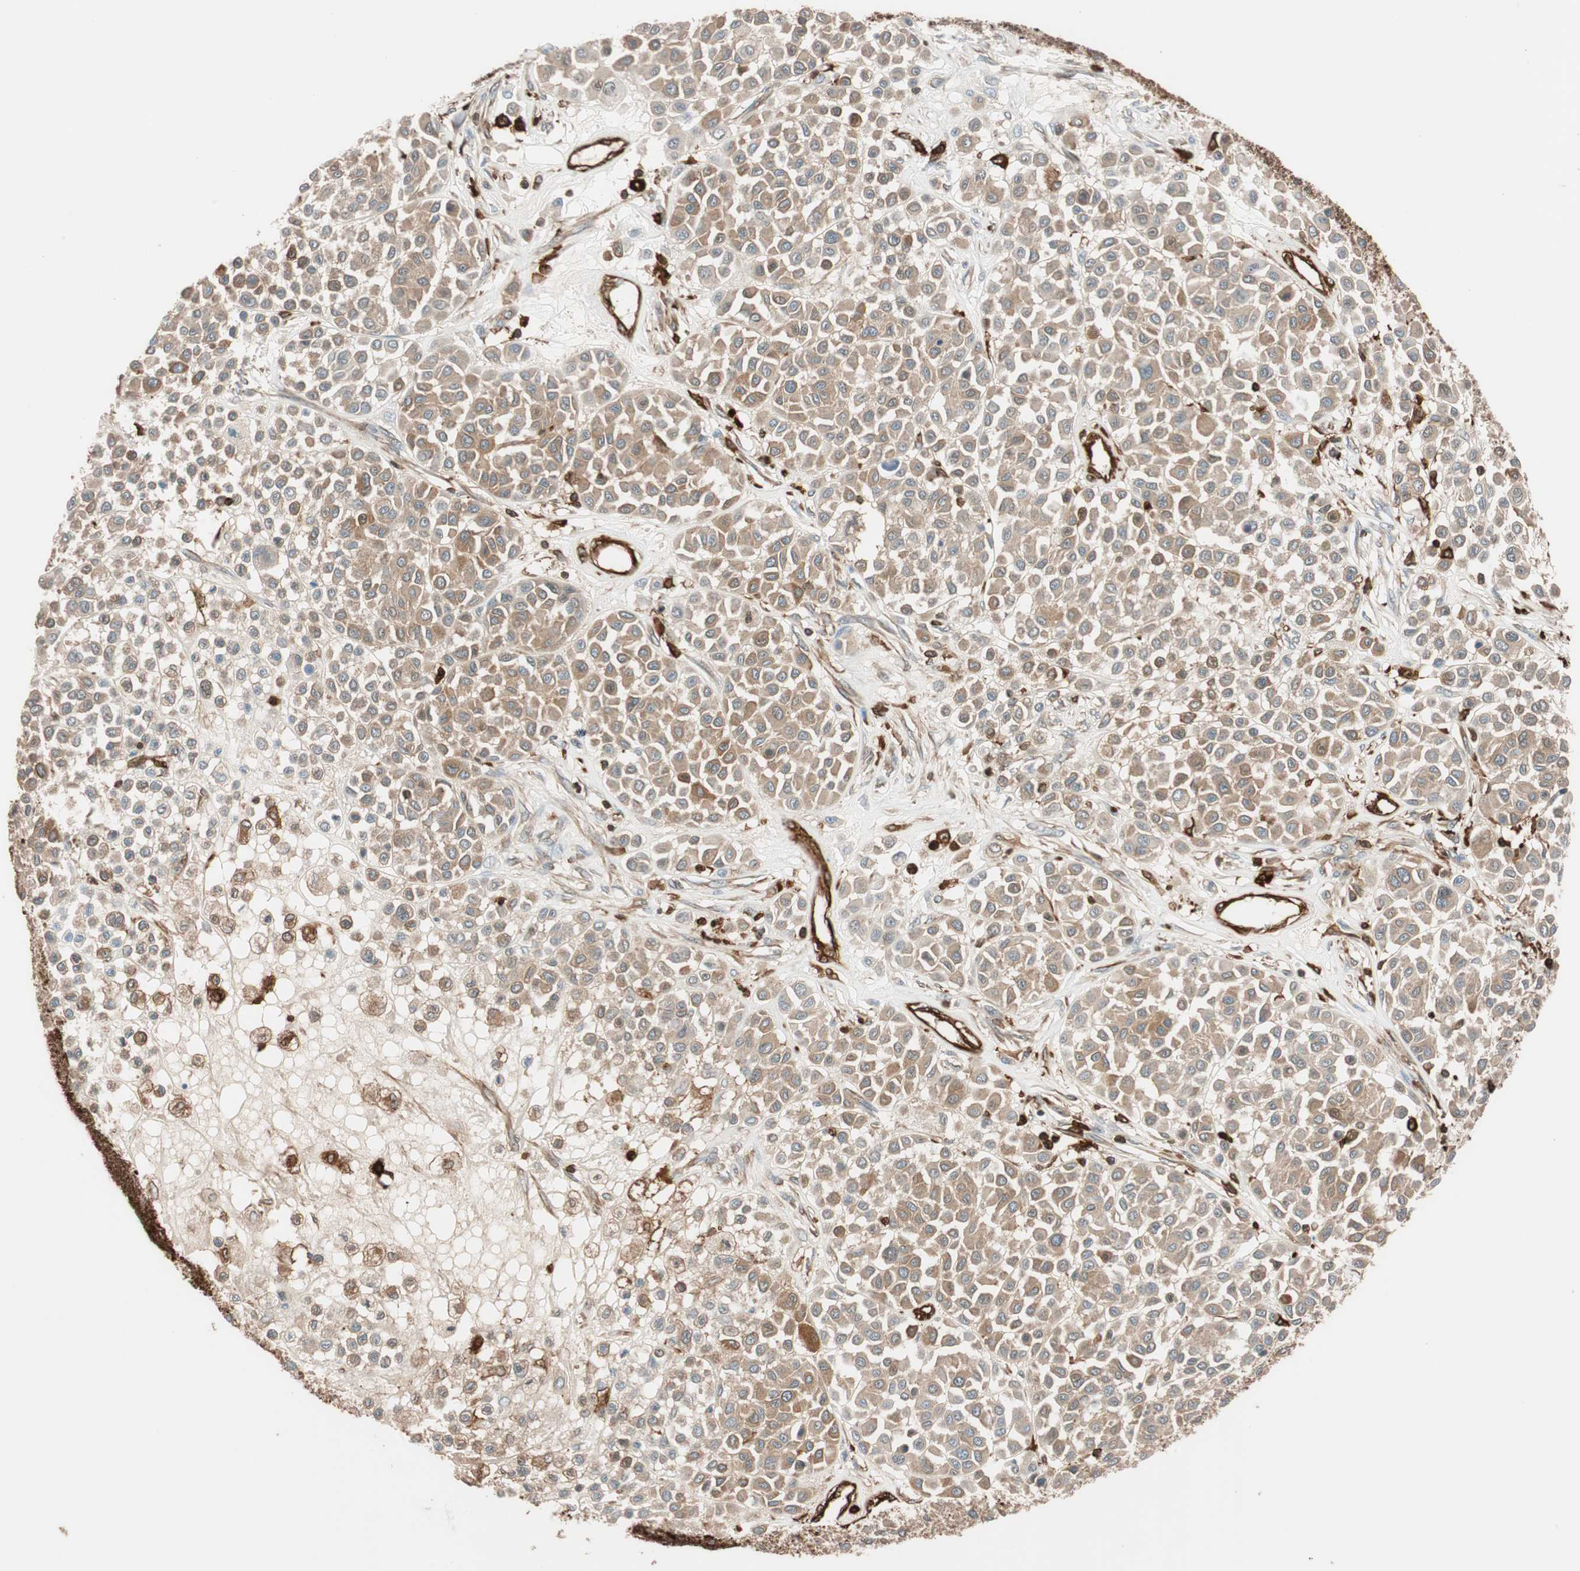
{"staining": {"intensity": "moderate", "quantity": ">75%", "location": "cytoplasmic/membranous"}, "tissue": "melanoma", "cell_type": "Tumor cells", "image_type": "cancer", "snomed": [{"axis": "morphology", "description": "Malignant melanoma, Metastatic site"}, {"axis": "topography", "description": "Soft tissue"}], "caption": "Protein expression analysis of malignant melanoma (metastatic site) shows moderate cytoplasmic/membranous positivity in about >75% of tumor cells.", "gene": "VASP", "patient": {"sex": "male", "age": 41}}